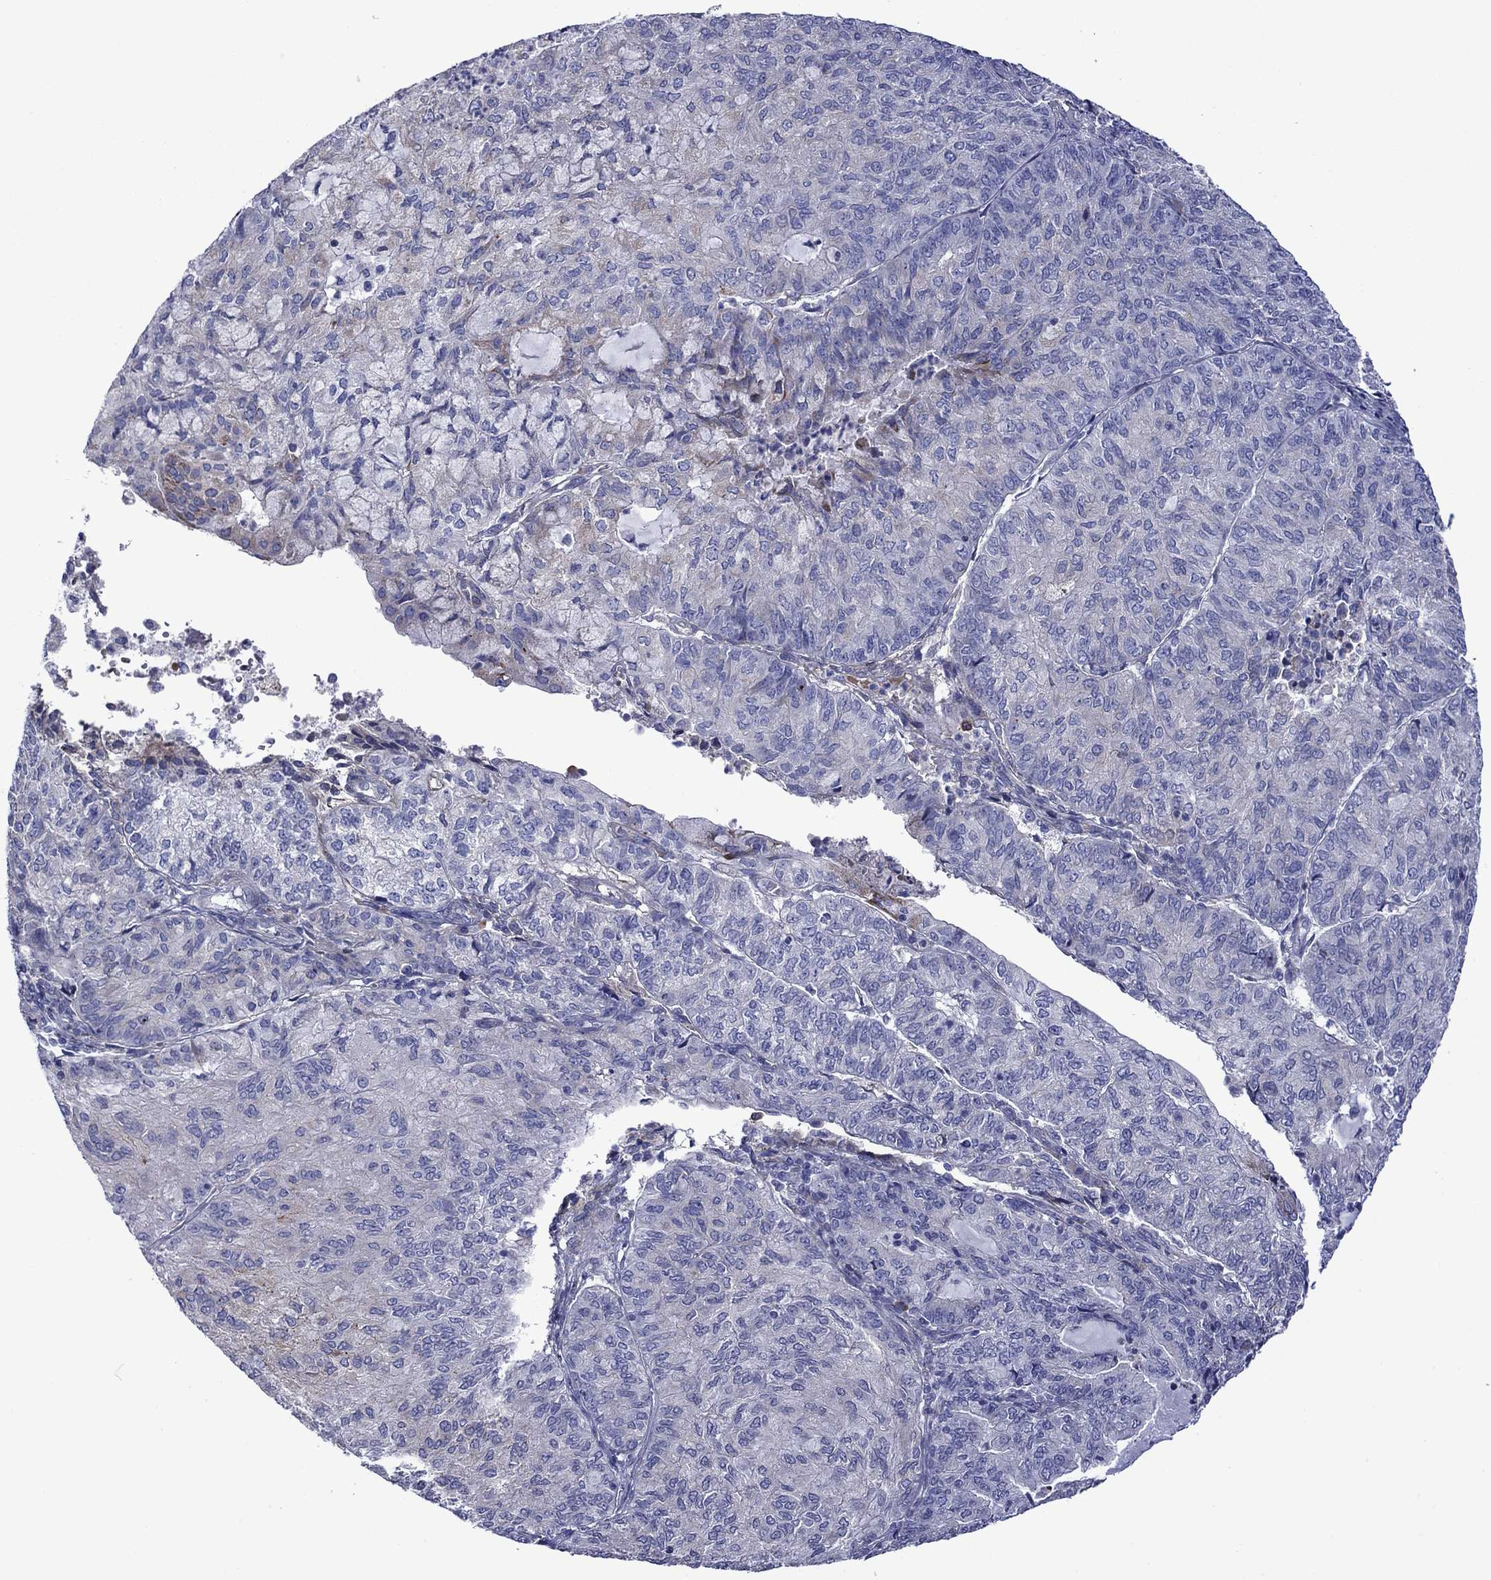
{"staining": {"intensity": "negative", "quantity": "none", "location": "none"}, "tissue": "endometrial cancer", "cell_type": "Tumor cells", "image_type": "cancer", "snomed": [{"axis": "morphology", "description": "Adenocarcinoma, NOS"}, {"axis": "topography", "description": "Endometrium"}], "caption": "IHC micrograph of neoplastic tissue: endometrial cancer (adenocarcinoma) stained with DAB (3,3'-diaminobenzidine) displays no significant protein staining in tumor cells.", "gene": "HSPG2", "patient": {"sex": "female", "age": 82}}